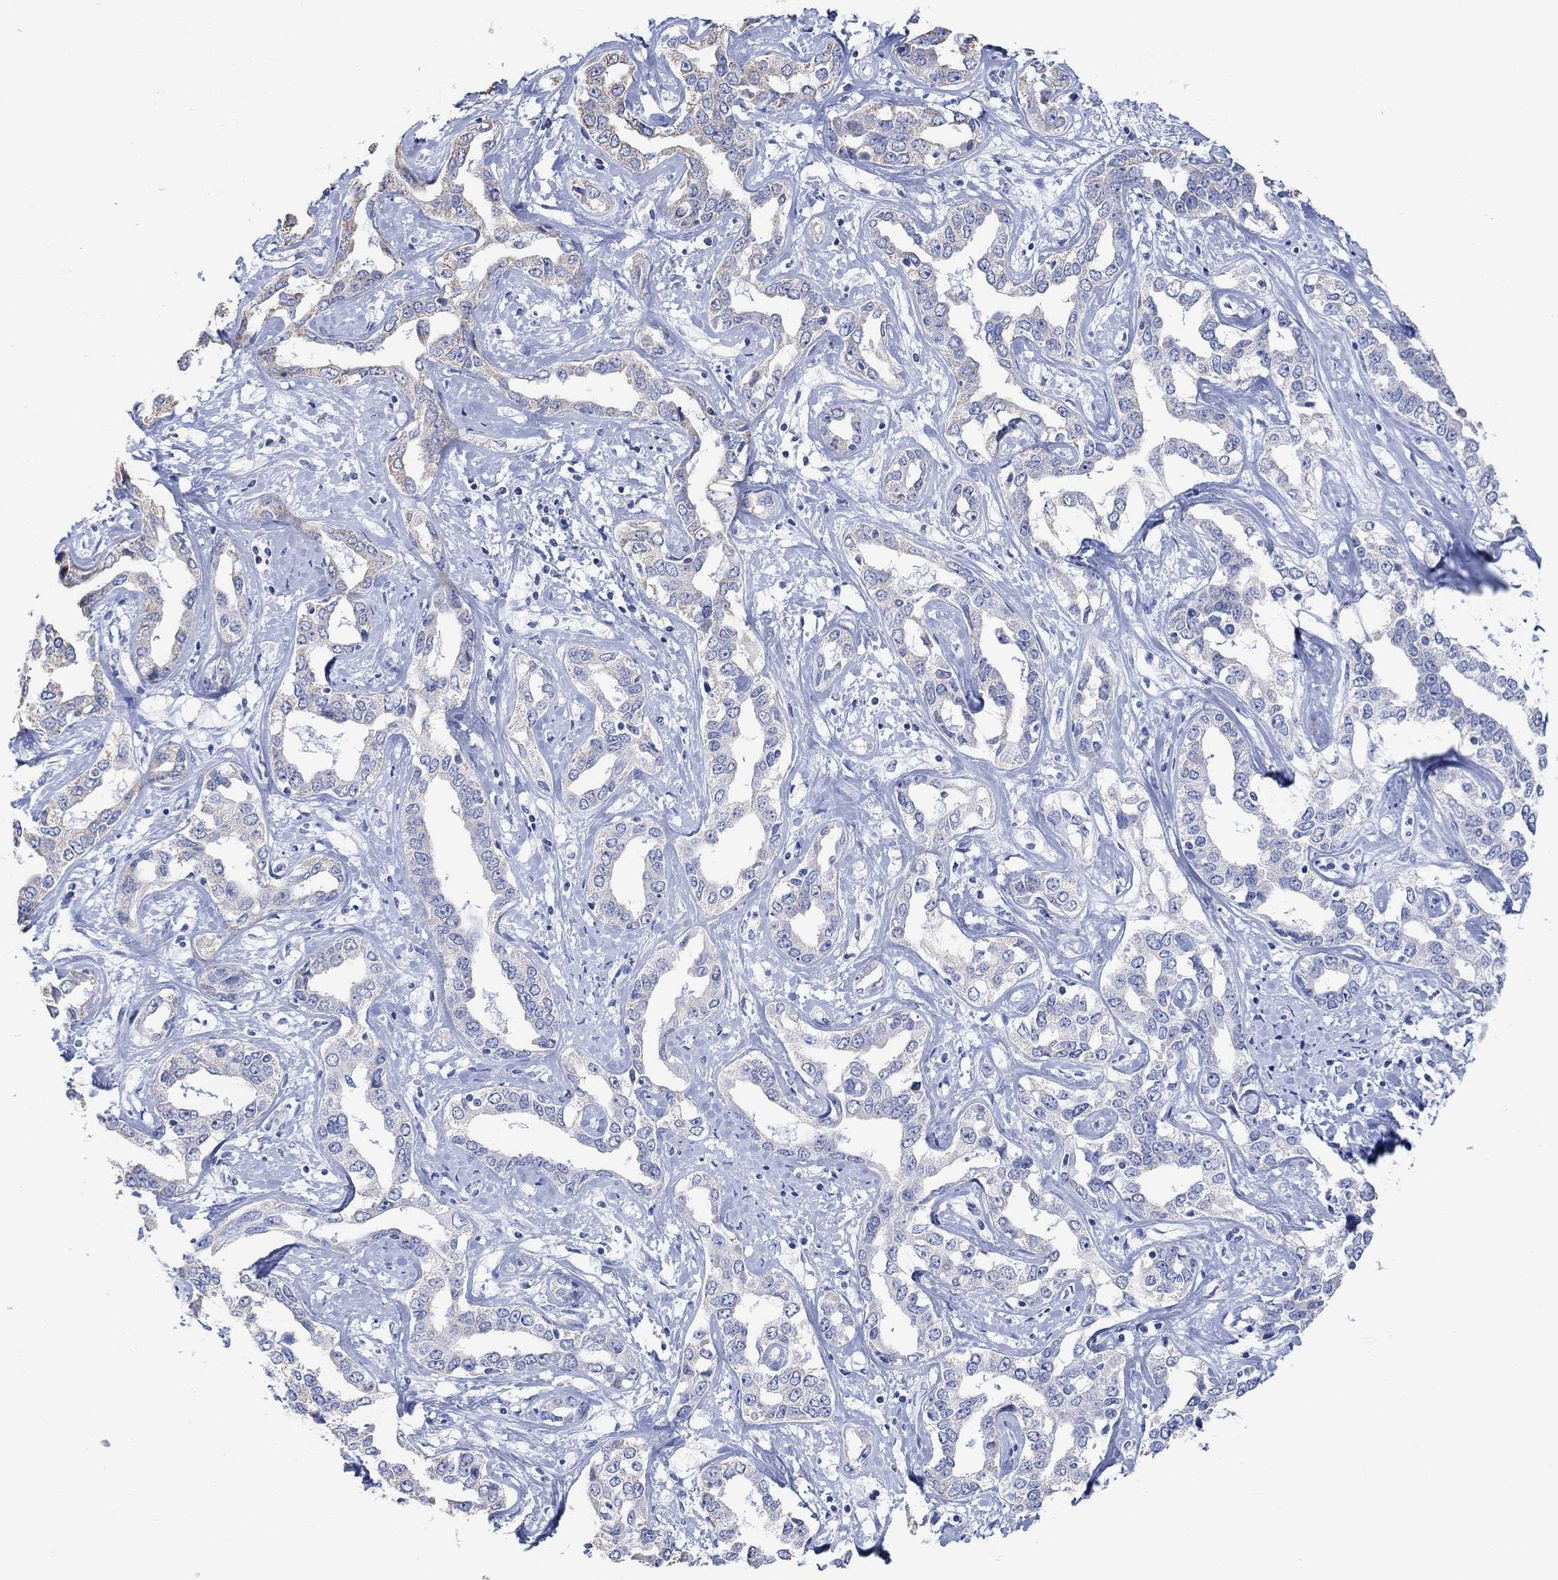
{"staining": {"intensity": "weak", "quantity": "<25%", "location": "cytoplasmic/membranous"}, "tissue": "liver cancer", "cell_type": "Tumor cells", "image_type": "cancer", "snomed": [{"axis": "morphology", "description": "Cholangiocarcinoma"}, {"axis": "topography", "description": "Liver"}], "caption": "Immunohistochemistry (IHC) image of neoplastic tissue: liver cholangiocarcinoma stained with DAB displays no significant protein expression in tumor cells.", "gene": "SYT12", "patient": {"sex": "male", "age": 59}}